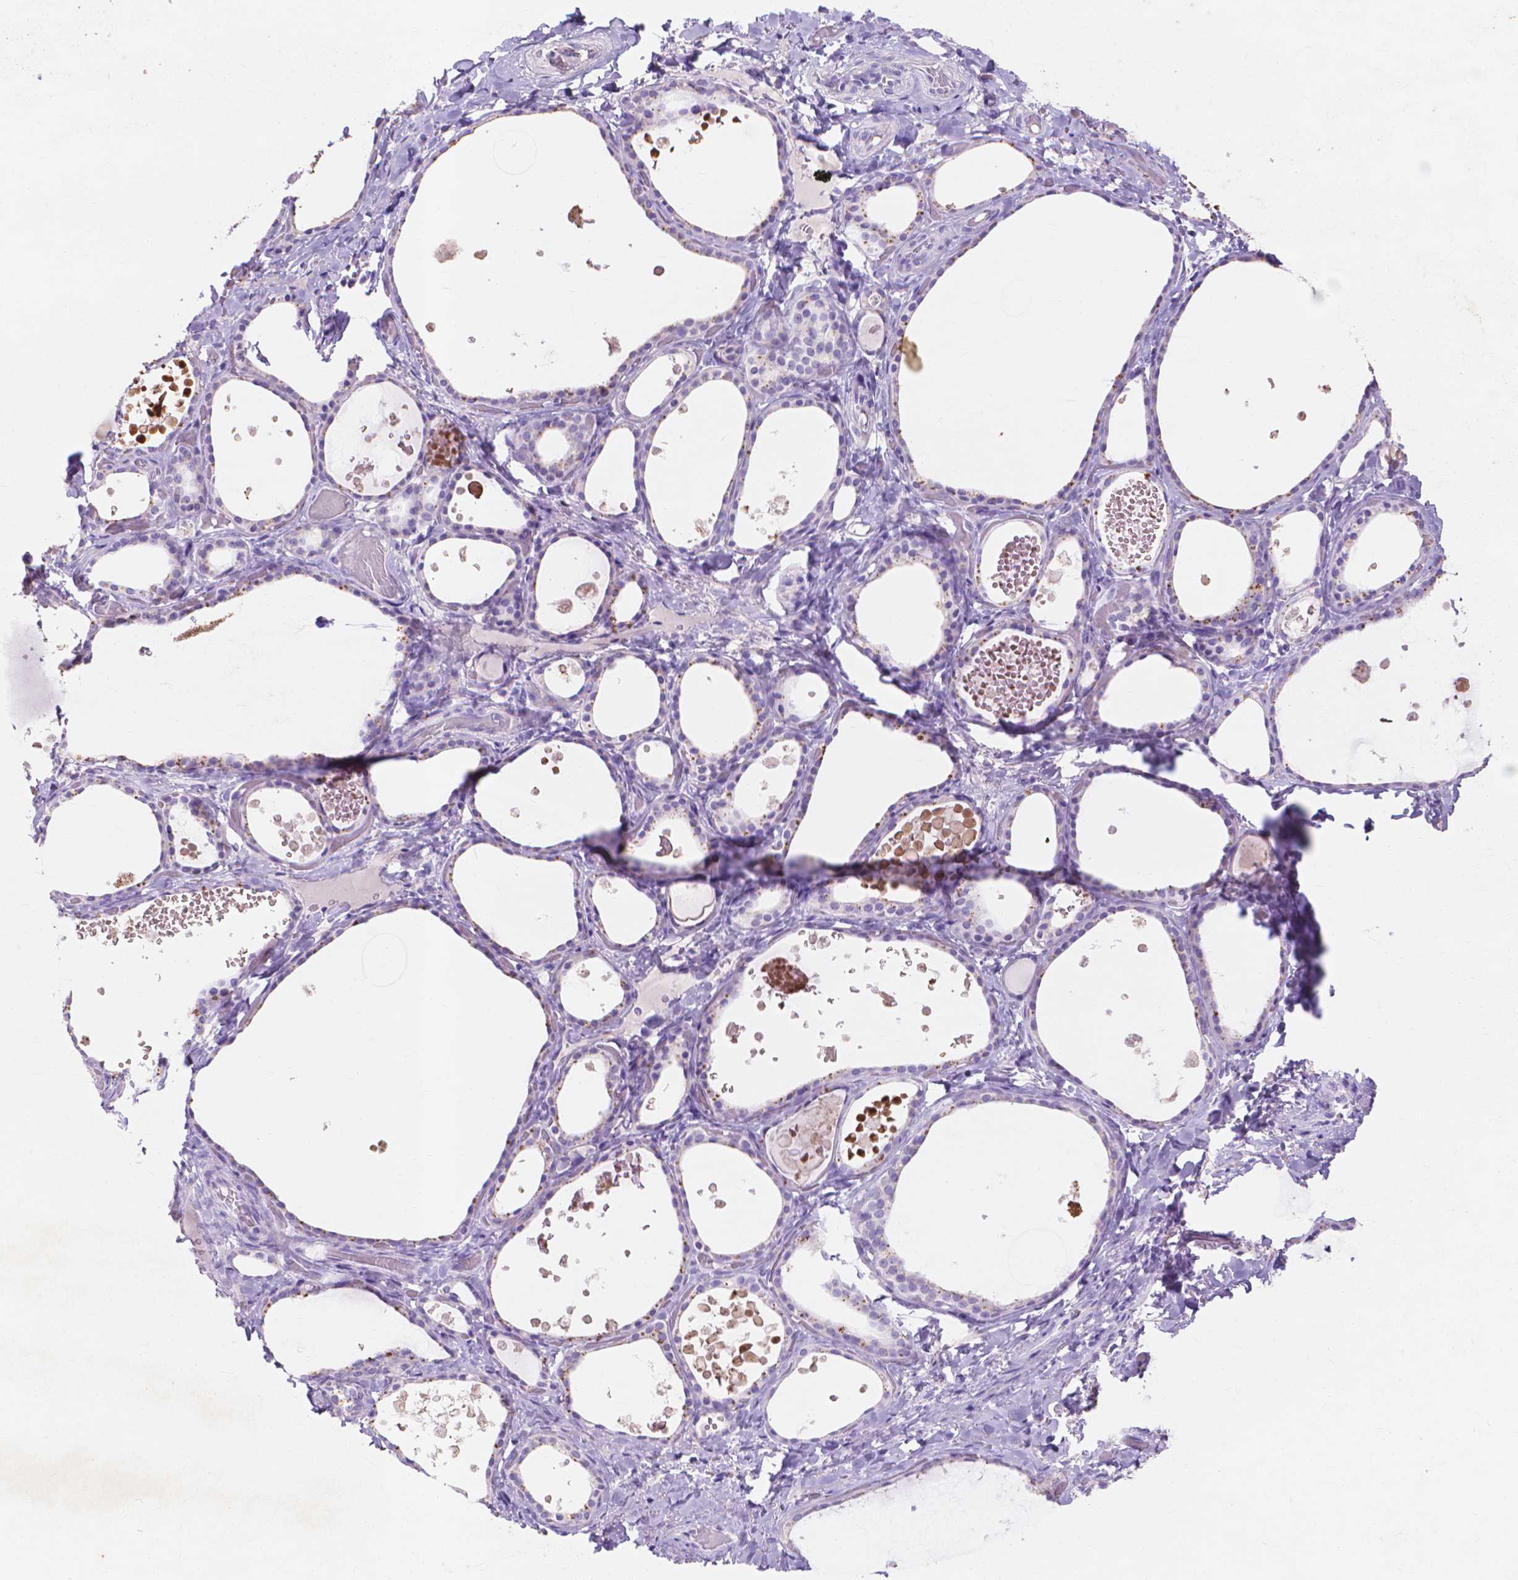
{"staining": {"intensity": "negative", "quantity": "none", "location": "none"}, "tissue": "thyroid gland", "cell_type": "Glandular cells", "image_type": "normal", "snomed": [{"axis": "morphology", "description": "Normal tissue, NOS"}, {"axis": "topography", "description": "Thyroid gland"}], "caption": "Photomicrograph shows no protein expression in glandular cells of benign thyroid gland.", "gene": "MMP11", "patient": {"sex": "female", "age": 56}}